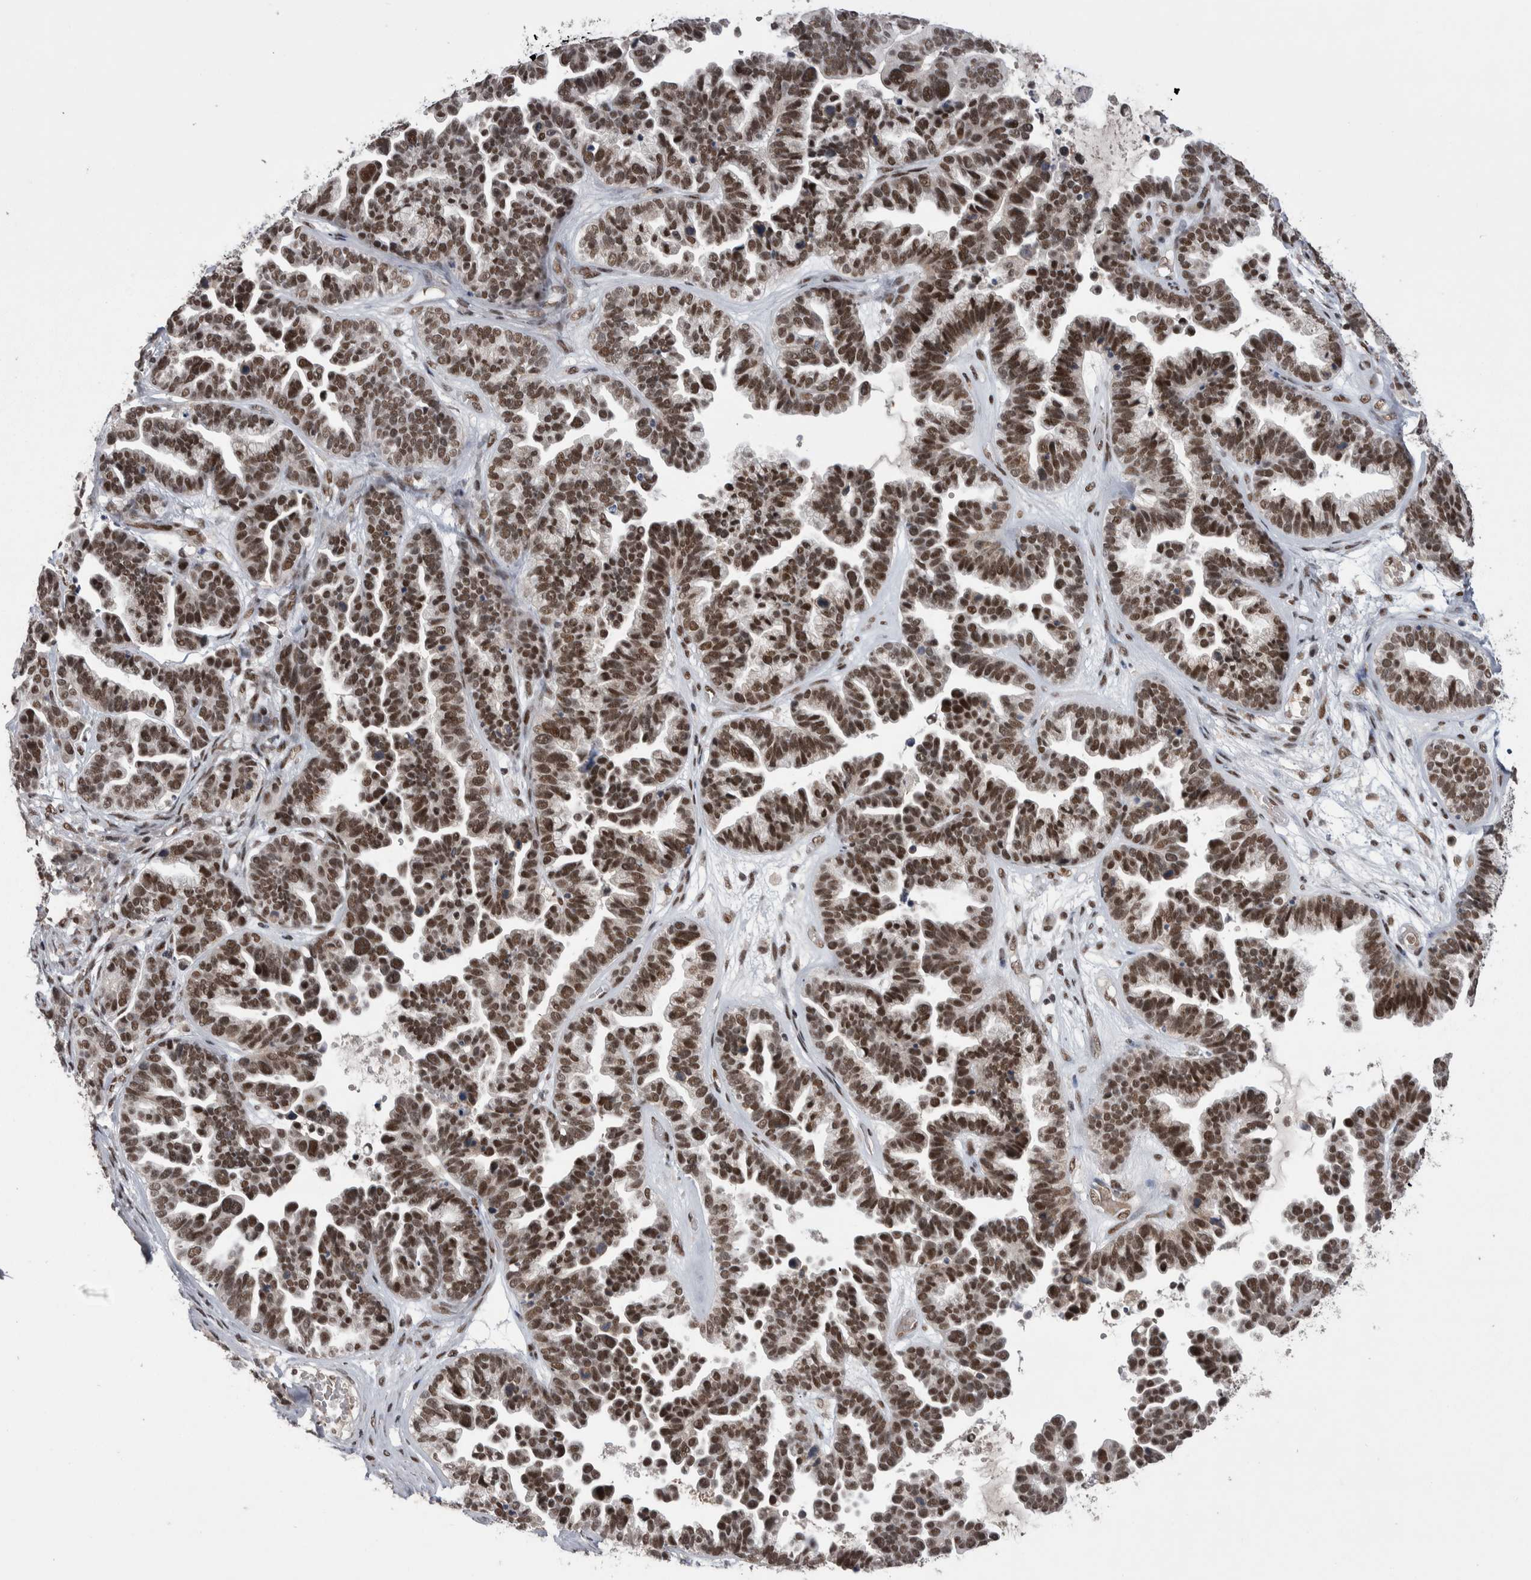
{"staining": {"intensity": "moderate", "quantity": ">75%", "location": "nuclear"}, "tissue": "ovarian cancer", "cell_type": "Tumor cells", "image_type": "cancer", "snomed": [{"axis": "morphology", "description": "Cystadenocarcinoma, serous, NOS"}, {"axis": "topography", "description": "Ovary"}], "caption": "Tumor cells display medium levels of moderate nuclear positivity in approximately >75% of cells in human serous cystadenocarcinoma (ovarian).", "gene": "DMTF1", "patient": {"sex": "female", "age": 56}}